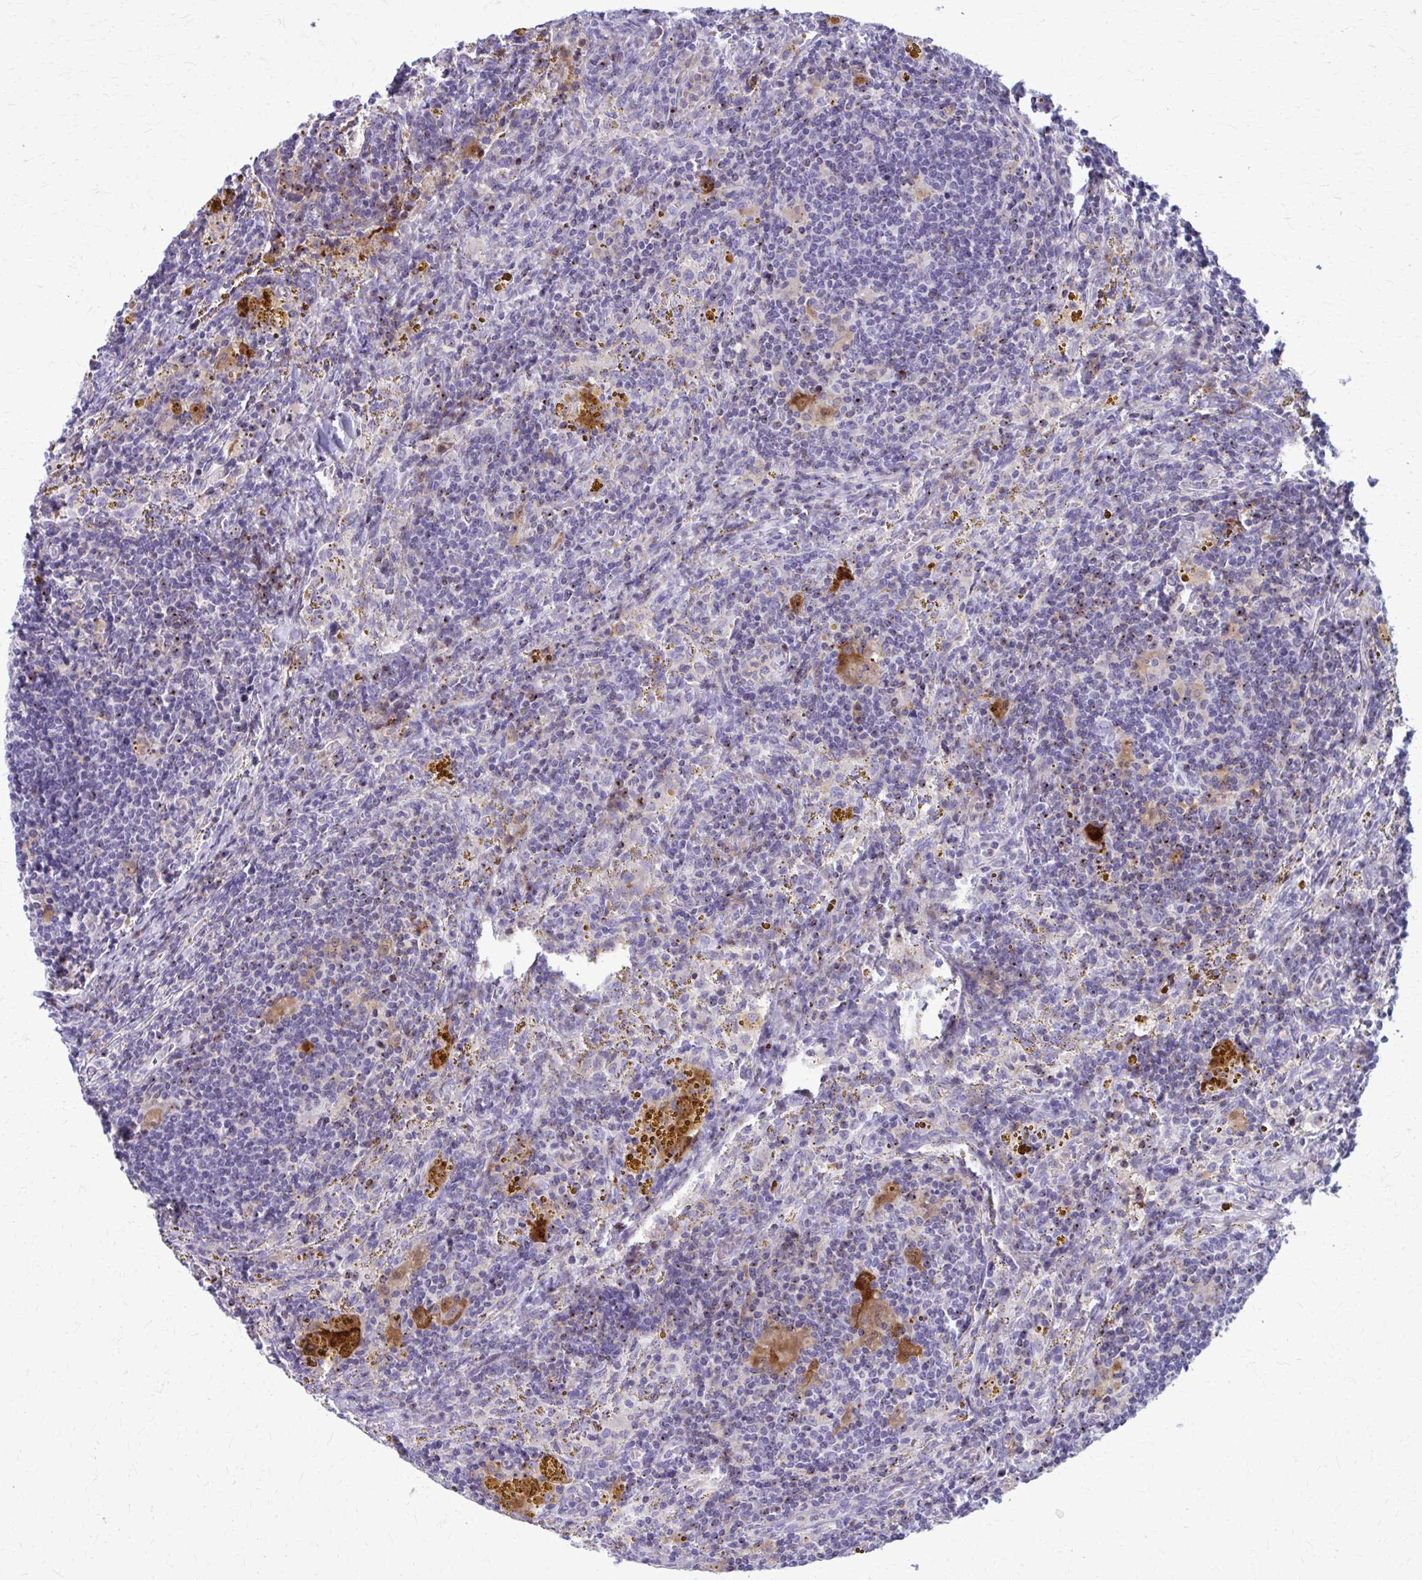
{"staining": {"intensity": "negative", "quantity": "none", "location": "none"}, "tissue": "lymphoma", "cell_type": "Tumor cells", "image_type": "cancer", "snomed": [{"axis": "morphology", "description": "Malignant lymphoma, non-Hodgkin's type, Low grade"}, {"axis": "topography", "description": "Spleen"}], "caption": "DAB immunohistochemical staining of low-grade malignant lymphoma, non-Hodgkin's type displays no significant staining in tumor cells.", "gene": "PEDS1", "patient": {"sex": "female", "age": 70}}